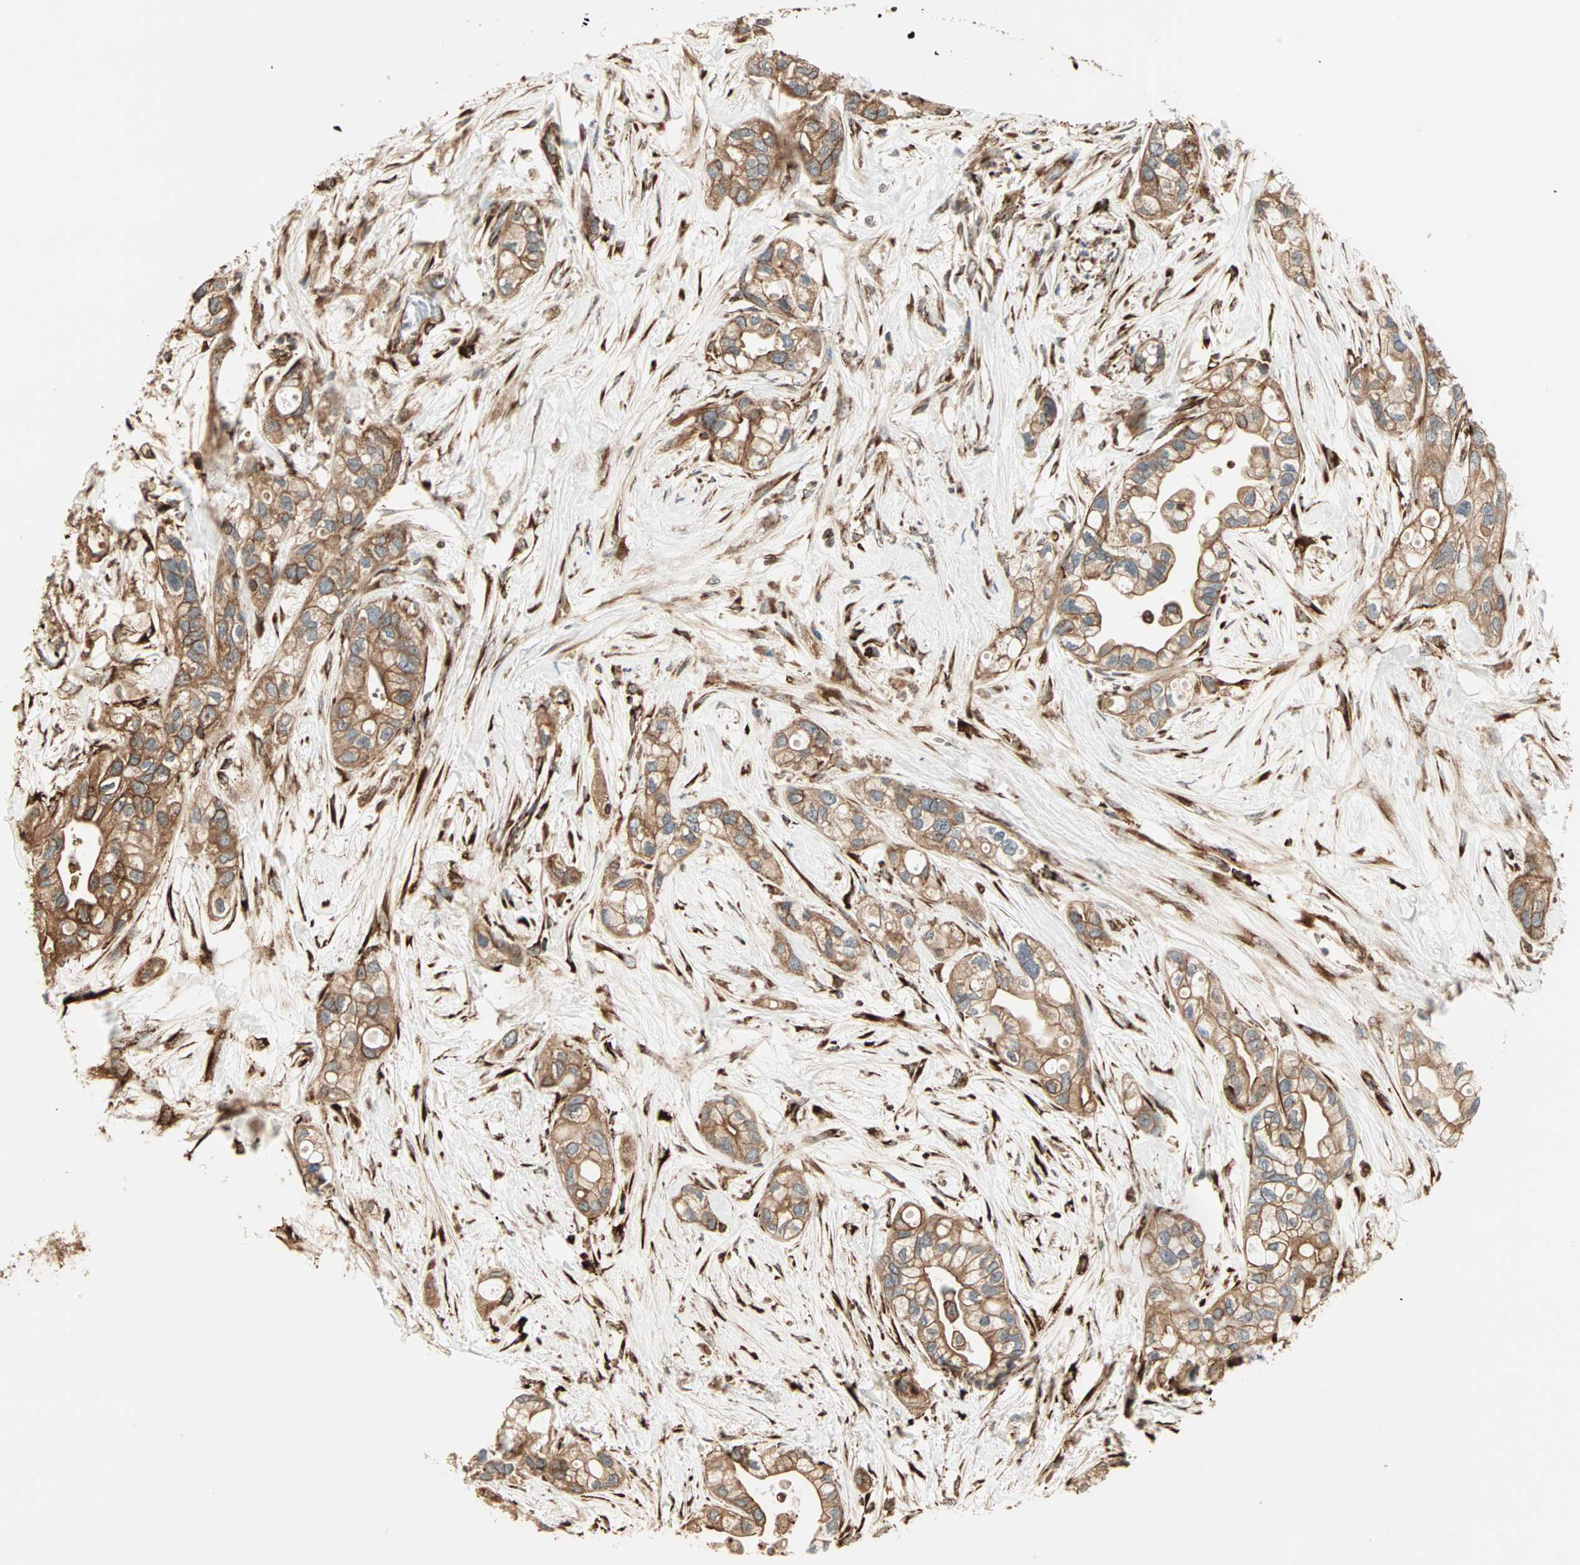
{"staining": {"intensity": "moderate", "quantity": ">75%", "location": "cytoplasmic/membranous"}, "tissue": "pancreatic cancer", "cell_type": "Tumor cells", "image_type": "cancer", "snomed": [{"axis": "morphology", "description": "Adenocarcinoma, NOS"}, {"axis": "topography", "description": "Pancreas"}], "caption": "Human pancreatic cancer (adenocarcinoma) stained with a brown dye reveals moderate cytoplasmic/membranous positive staining in approximately >75% of tumor cells.", "gene": "P4HA1", "patient": {"sex": "female", "age": 77}}